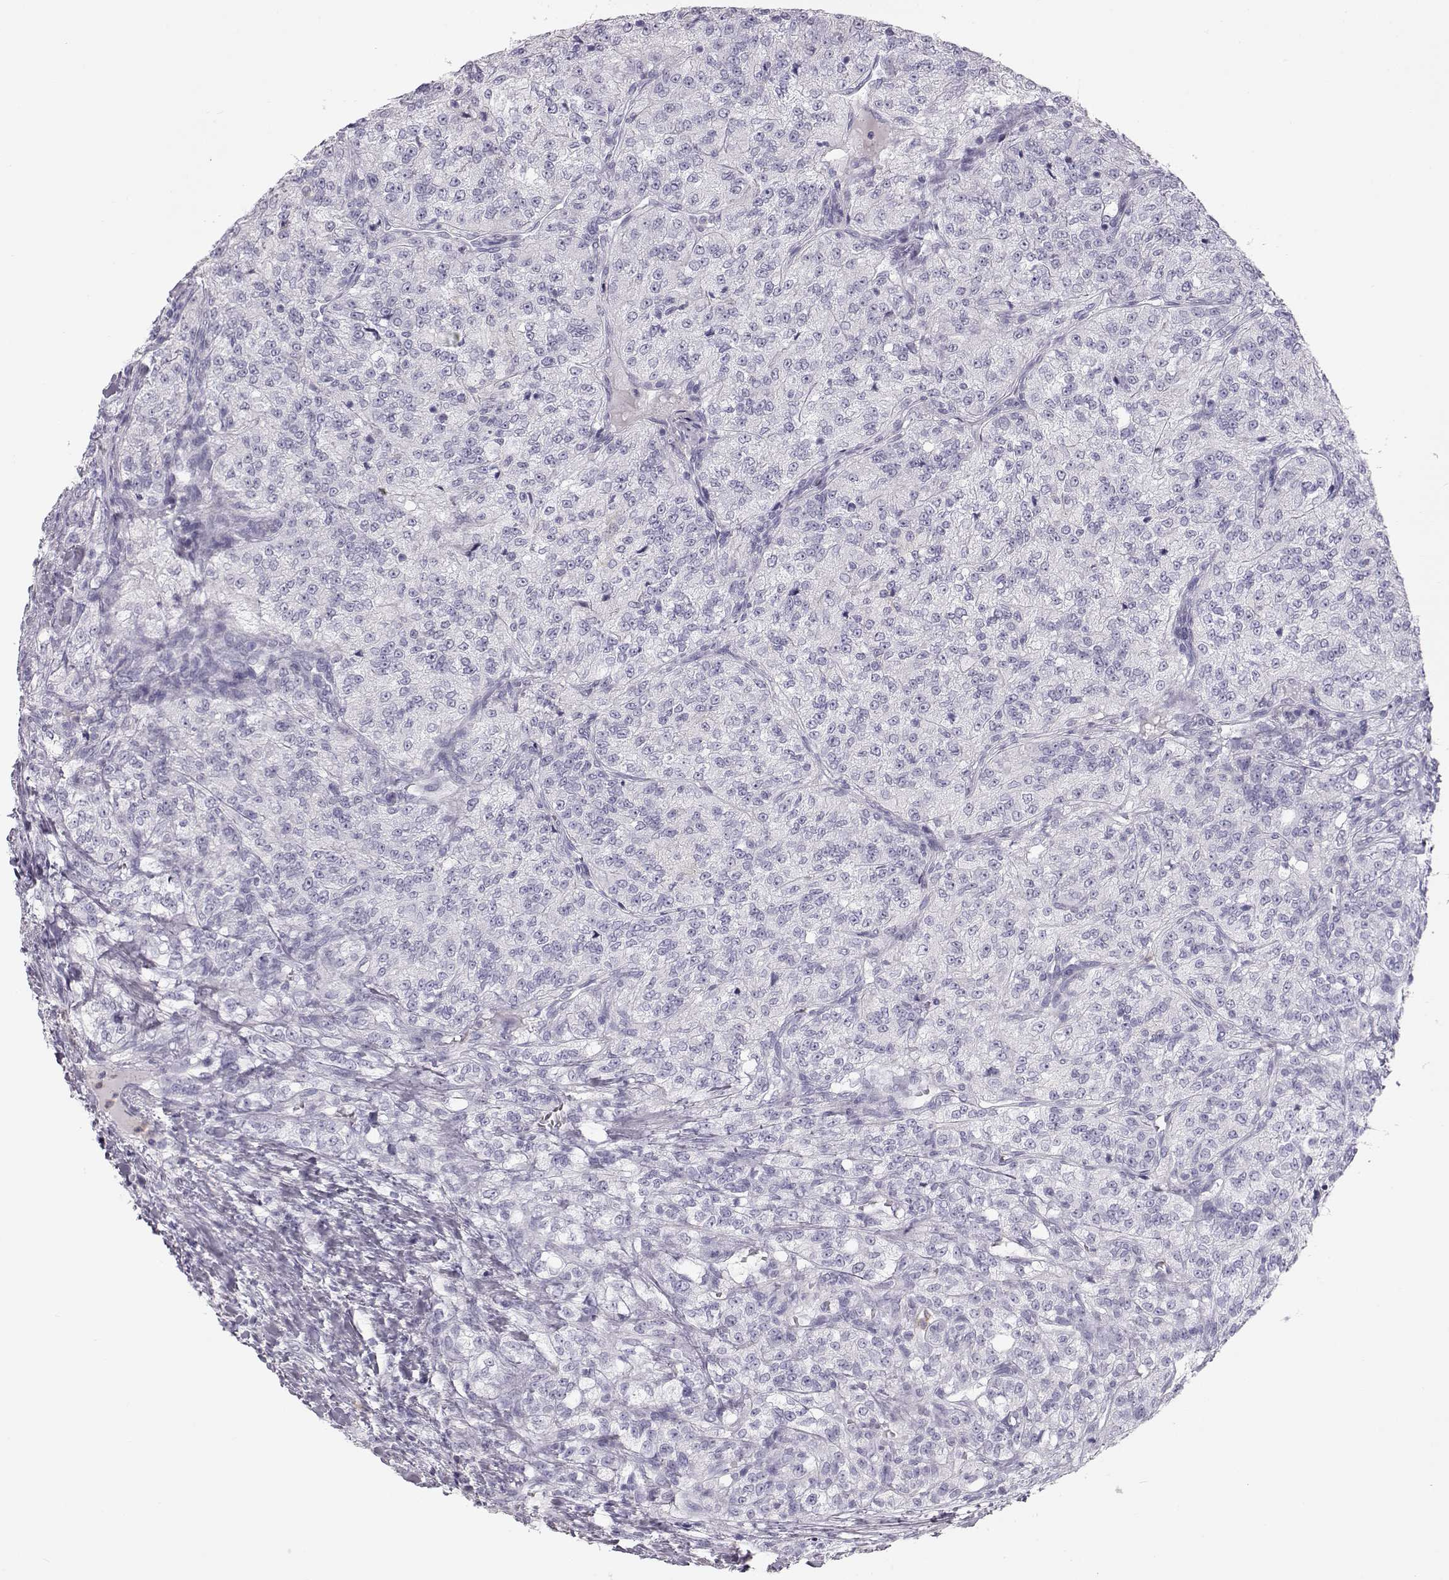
{"staining": {"intensity": "negative", "quantity": "none", "location": "none"}, "tissue": "renal cancer", "cell_type": "Tumor cells", "image_type": "cancer", "snomed": [{"axis": "morphology", "description": "Adenocarcinoma, NOS"}, {"axis": "topography", "description": "Kidney"}], "caption": "Renal adenocarcinoma stained for a protein using IHC displays no staining tumor cells.", "gene": "MIP", "patient": {"sex": "female", "age": 63}}